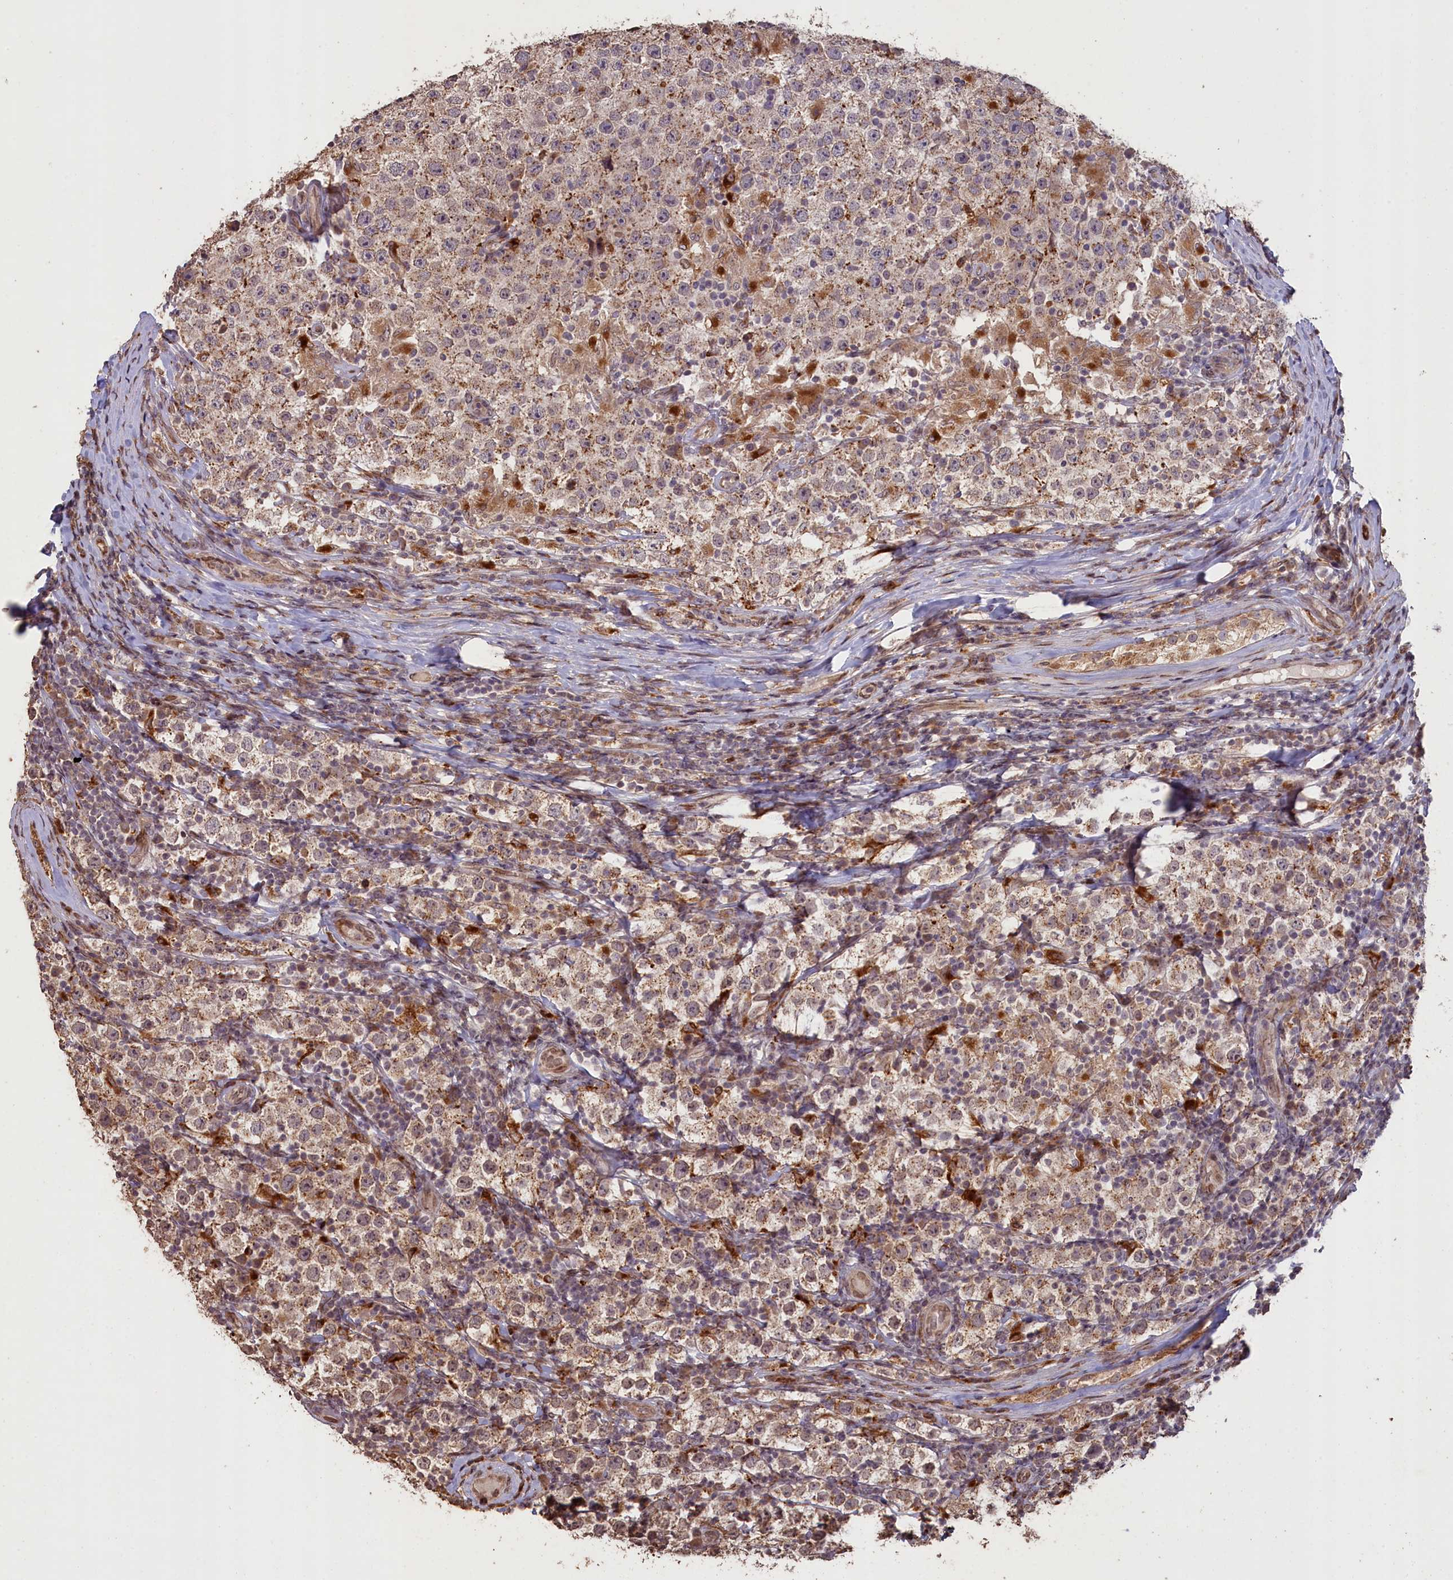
{"staining": {"intensity": "moderate", "quantity": "<25%", "location": "cytoplasmic/membranous"}, "tissue": "testis cancer", "cell_type": "Tumor cells", "image_type": "cancer", "snomed": [{"axis": "morphology", "description": "Normal tissue, NOS"}, {"axis": "morphology", "description": "Urothelial carcinoma, High grade"}, {"axis": "morphology", "description": "Seminoma, NOS"}, {"axis": "morphology", "description": "Carcinoma, Embryonal, NOS"}, {"axis": "topography", "description": "Urinary bladder"}, {"axis": "topography", "description": "Testis"}], "caption": "Moderate cytoplasmic/membranous expression is present in approximately <25% of tumor cells in testis cancer. (IHC, brightfield microscopy, high magnification).", "gene": "SLC38A7", "patient": {"sex": "male", "age": 41}}